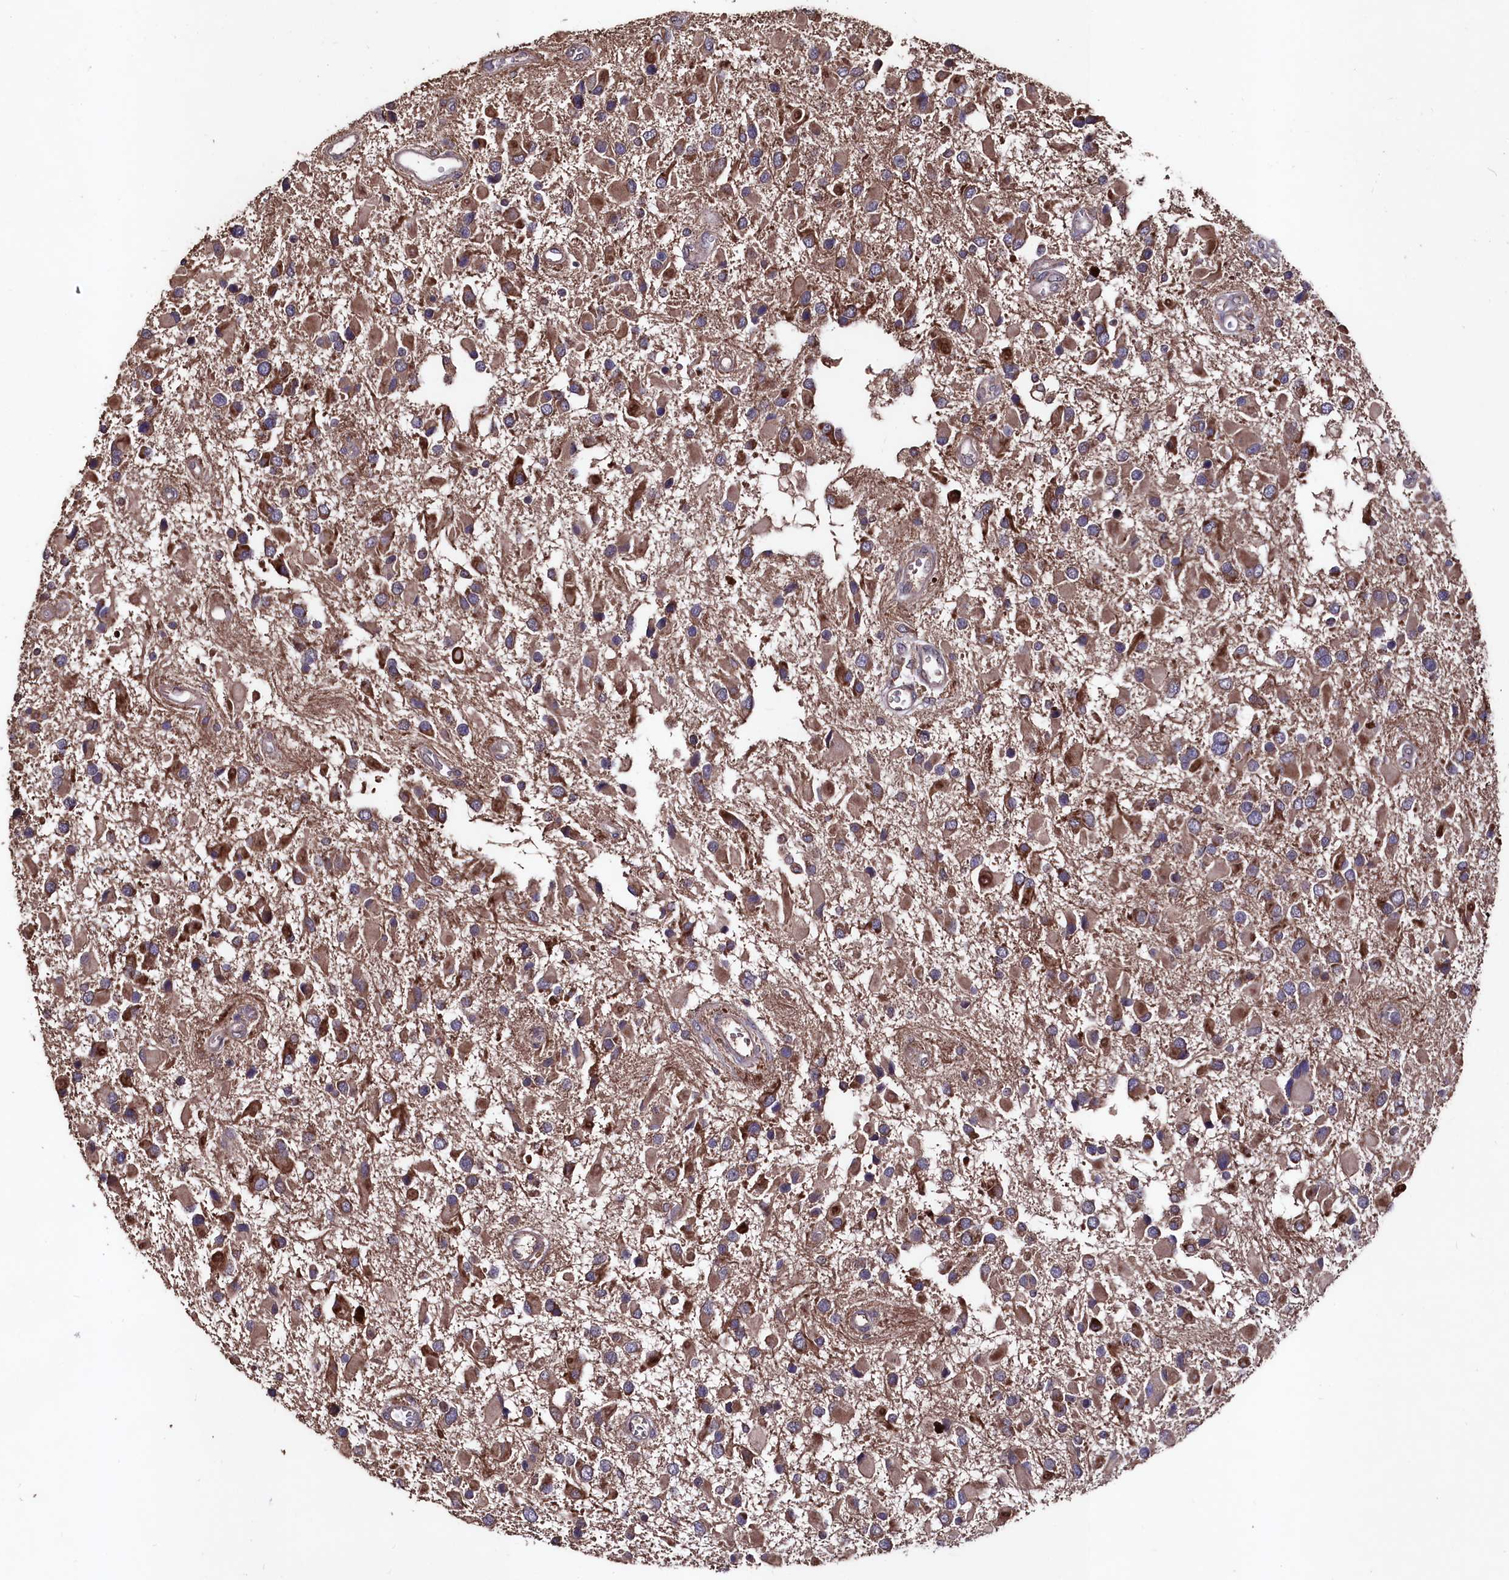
{"staining": {"intensity": "moderate", "quantity": ">75%", "location": "cytoplasmic/membranous"}, "tissue": "glioma", "cell_type": "Tumor cells", "image_type": "cancer", "snomed": [{"axis": "morphology", "description": "Glioma, malignant, High grade"}, {"axis": "topography", "description": "Brain"}], "caption": "Immunohistochemical staining of human high-grade glioma (malignant) demonstrates medium levels of moderate cytoplasmic/membranous protein expression in about >75% of tumor cells. (DAB (3,3'-diaminobenzidine) IHC, brown staining for protein, blue staining for nuclei).", "gene": "MYO1H", "patient": {"sex": "male", "age": 53}}